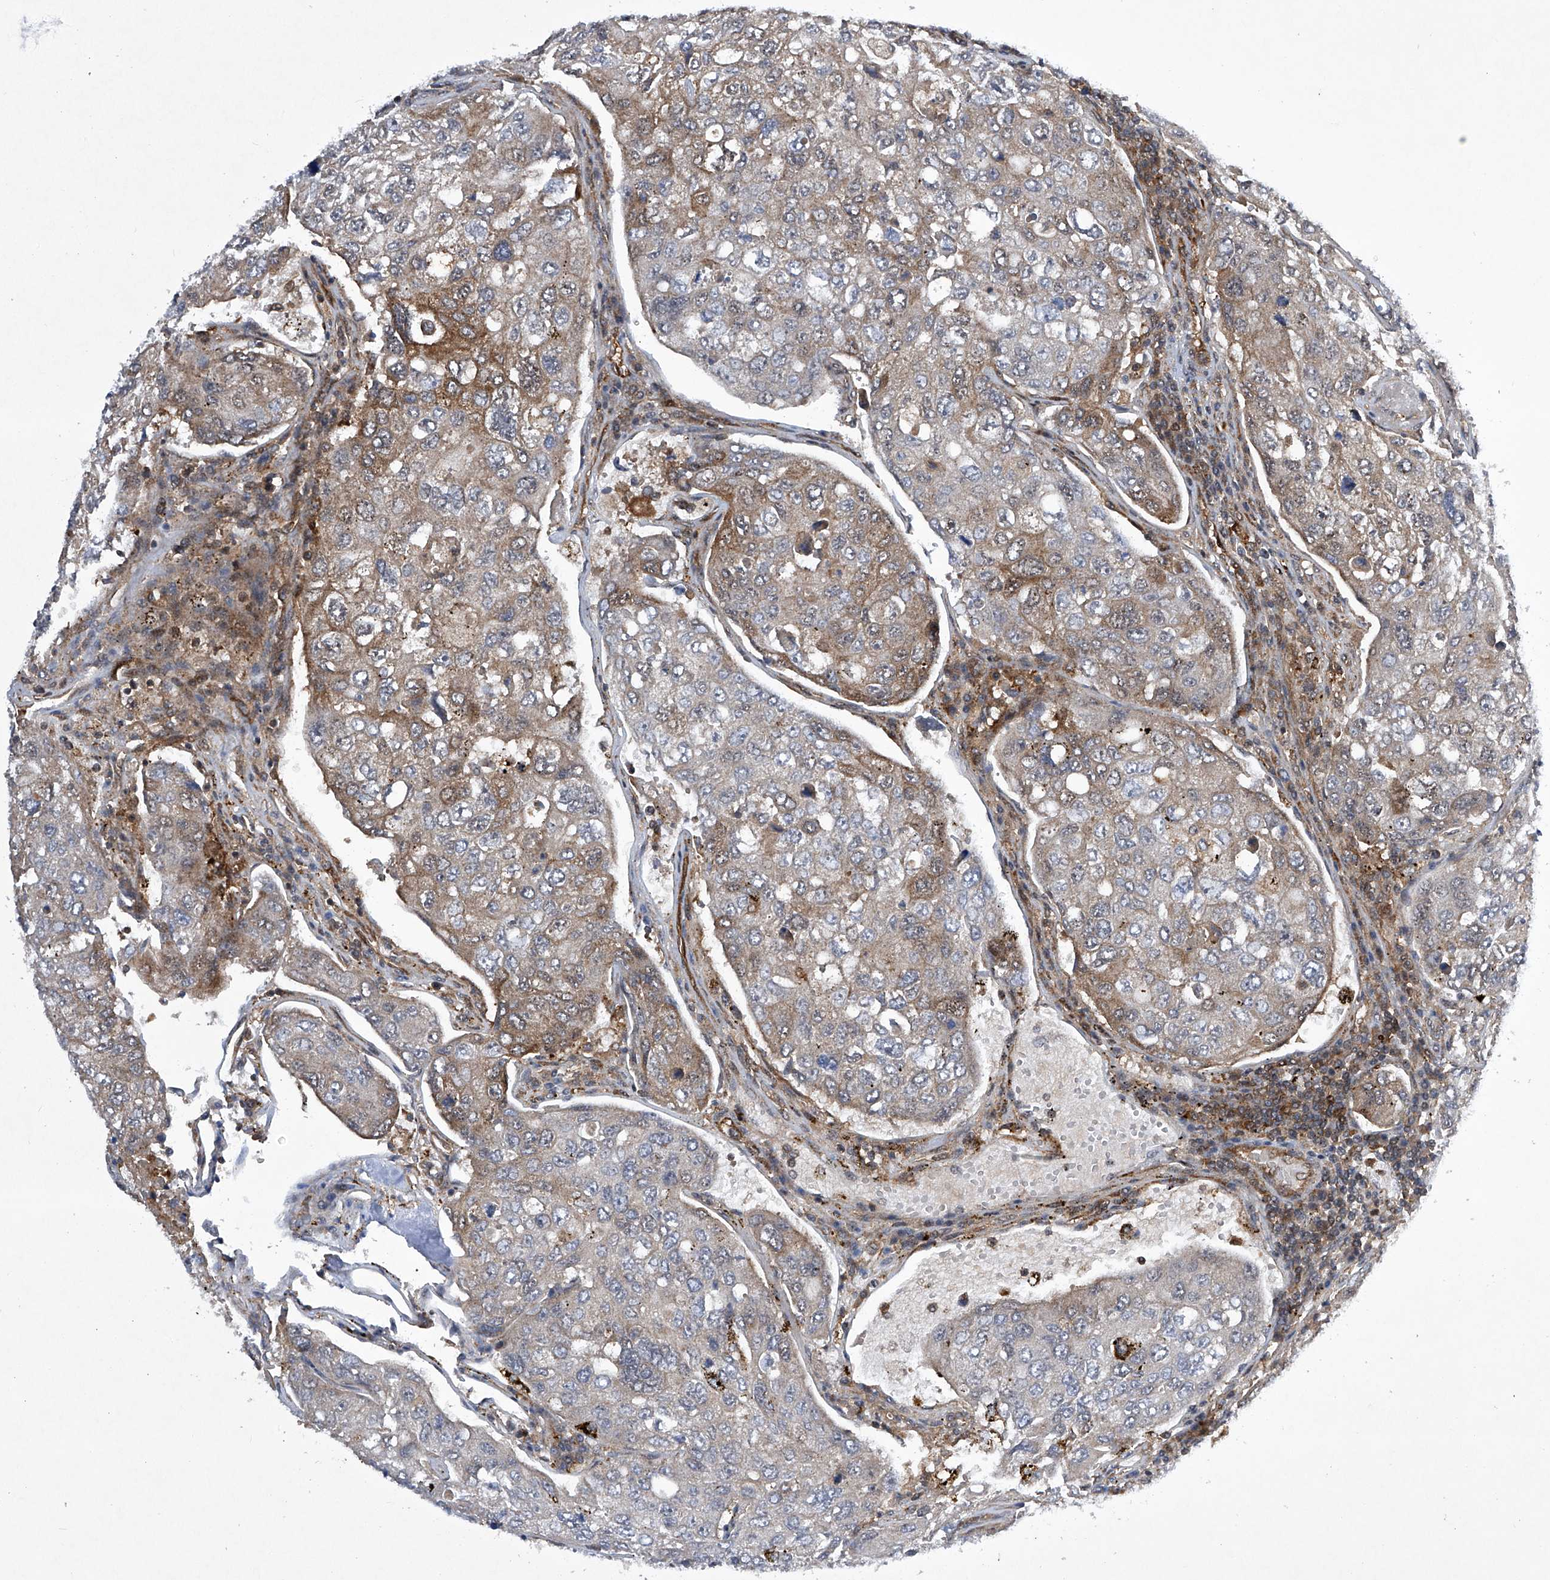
{"staining": {"intensity": "moderate", "quantity": "<25%", "location": "cytoplasmic/membranous"}, "tissue": "urothelial cancer", "cell_type": "Tumor cells", "image_type": "cancer", "snomed": [{"axis": "morphology", "description": "Urothelial carcinoma, High grade"}, {"axis": "topography", "description": "Lymph node"}, {"axis": "topography", "description": "Urinary bladder"}], "caption": "An IHC micrograph of tumor tissue is shown. Protein staining in brown highlights moderate cytoplasmic/membranous positivity in high-grade urothelial carcinoma within tumor cells.", "gene": "CISH", "patient": {"sex": "male", "age": 51}}